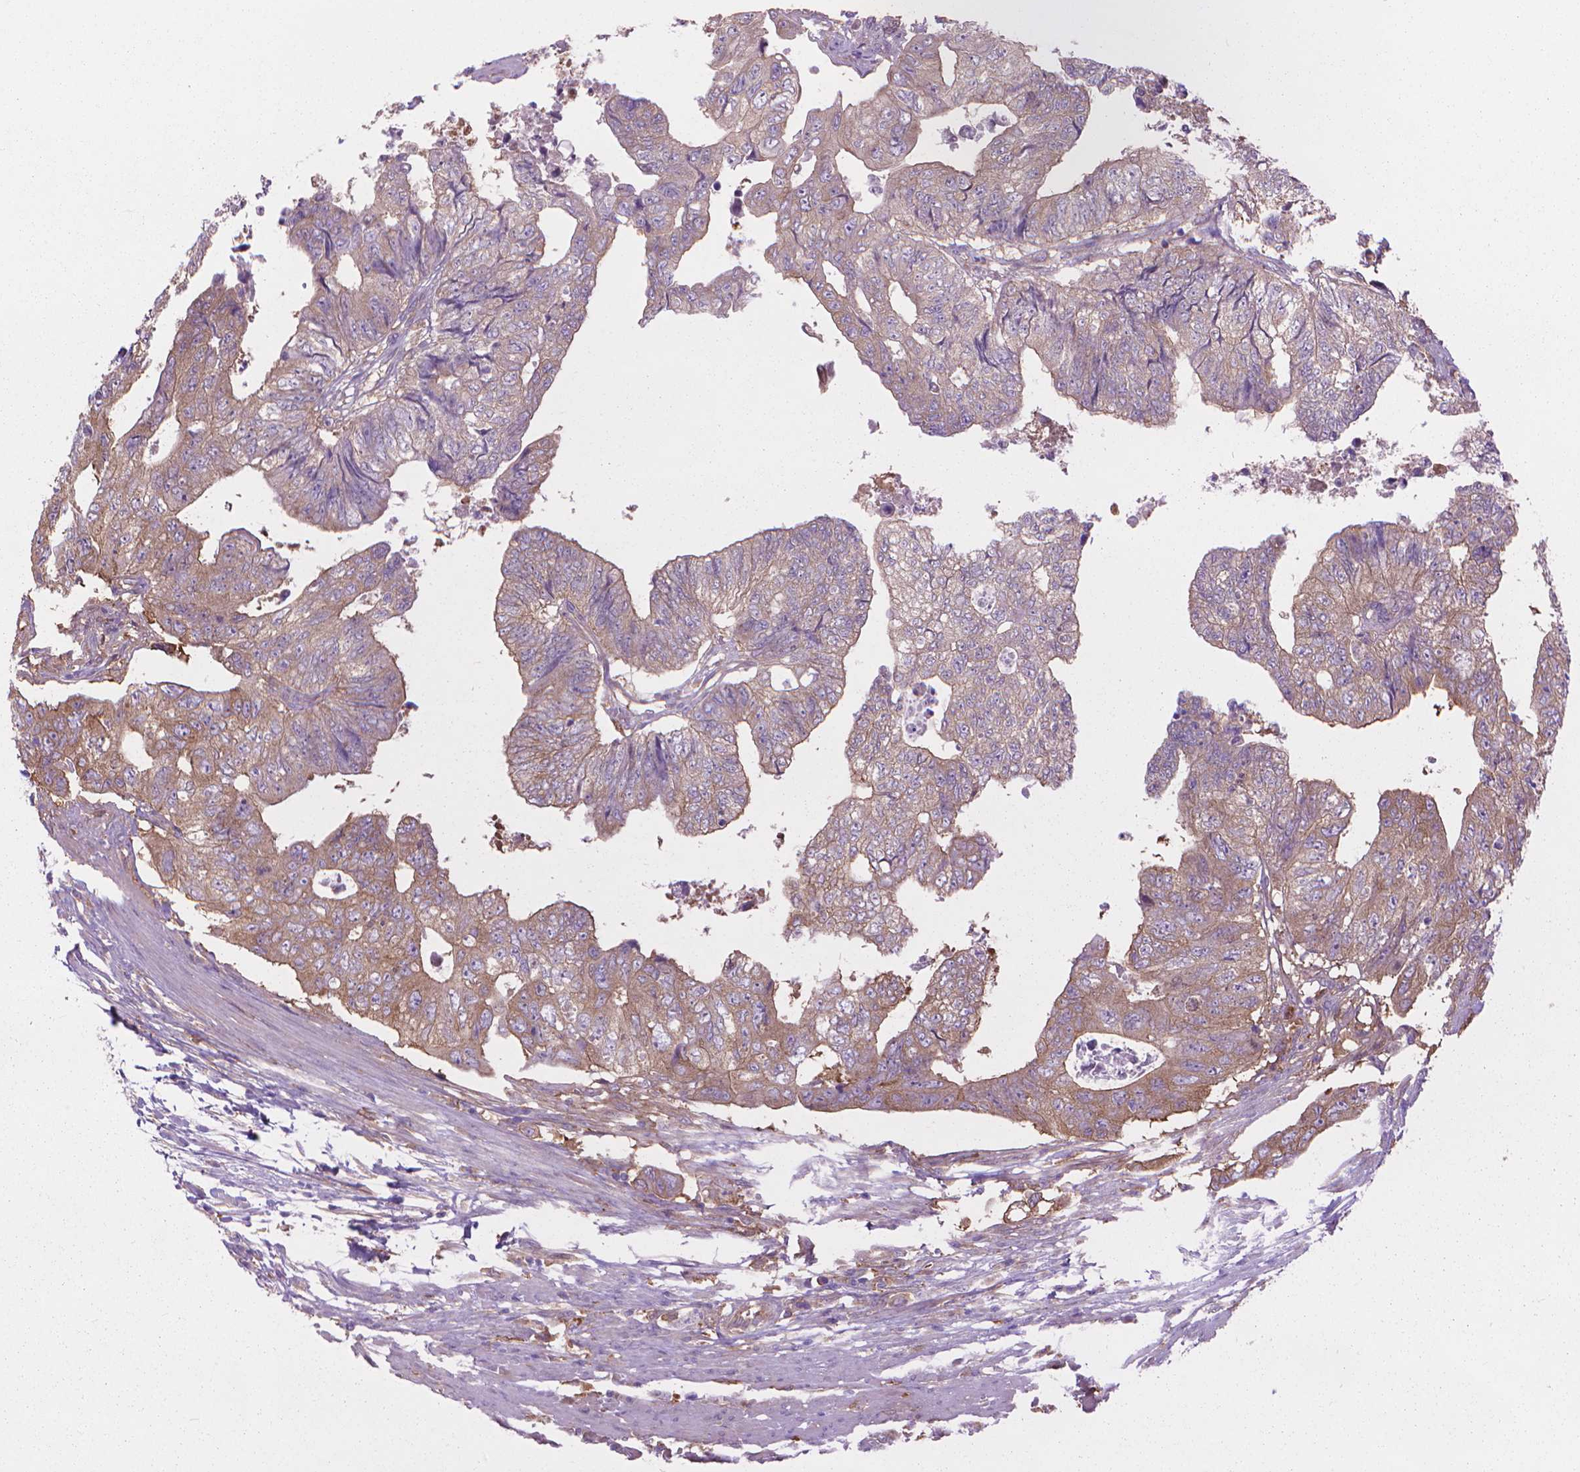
{"staining": {"intensity": "weak", "quantity": "<25%", "location": "cytoplasmic/membranous"}, "tissue": "colorectal cancer", "cell_type": "Tumor cells", "image_type": "cancer", "snomed": [{"axis": "morphology", "description": "Adenocarcinoma, NOS"}, {"axis": "topography", "description": "Colon"}], "caption": "Immunohistochemistry (IHC) histopathology image of adenocarcinoma (colorectal) stained for a protein (brown), which demonstrates no staining in tumor cells.", "gene": "CORO1B", "patient": {"sex": "male", "age": 57}}